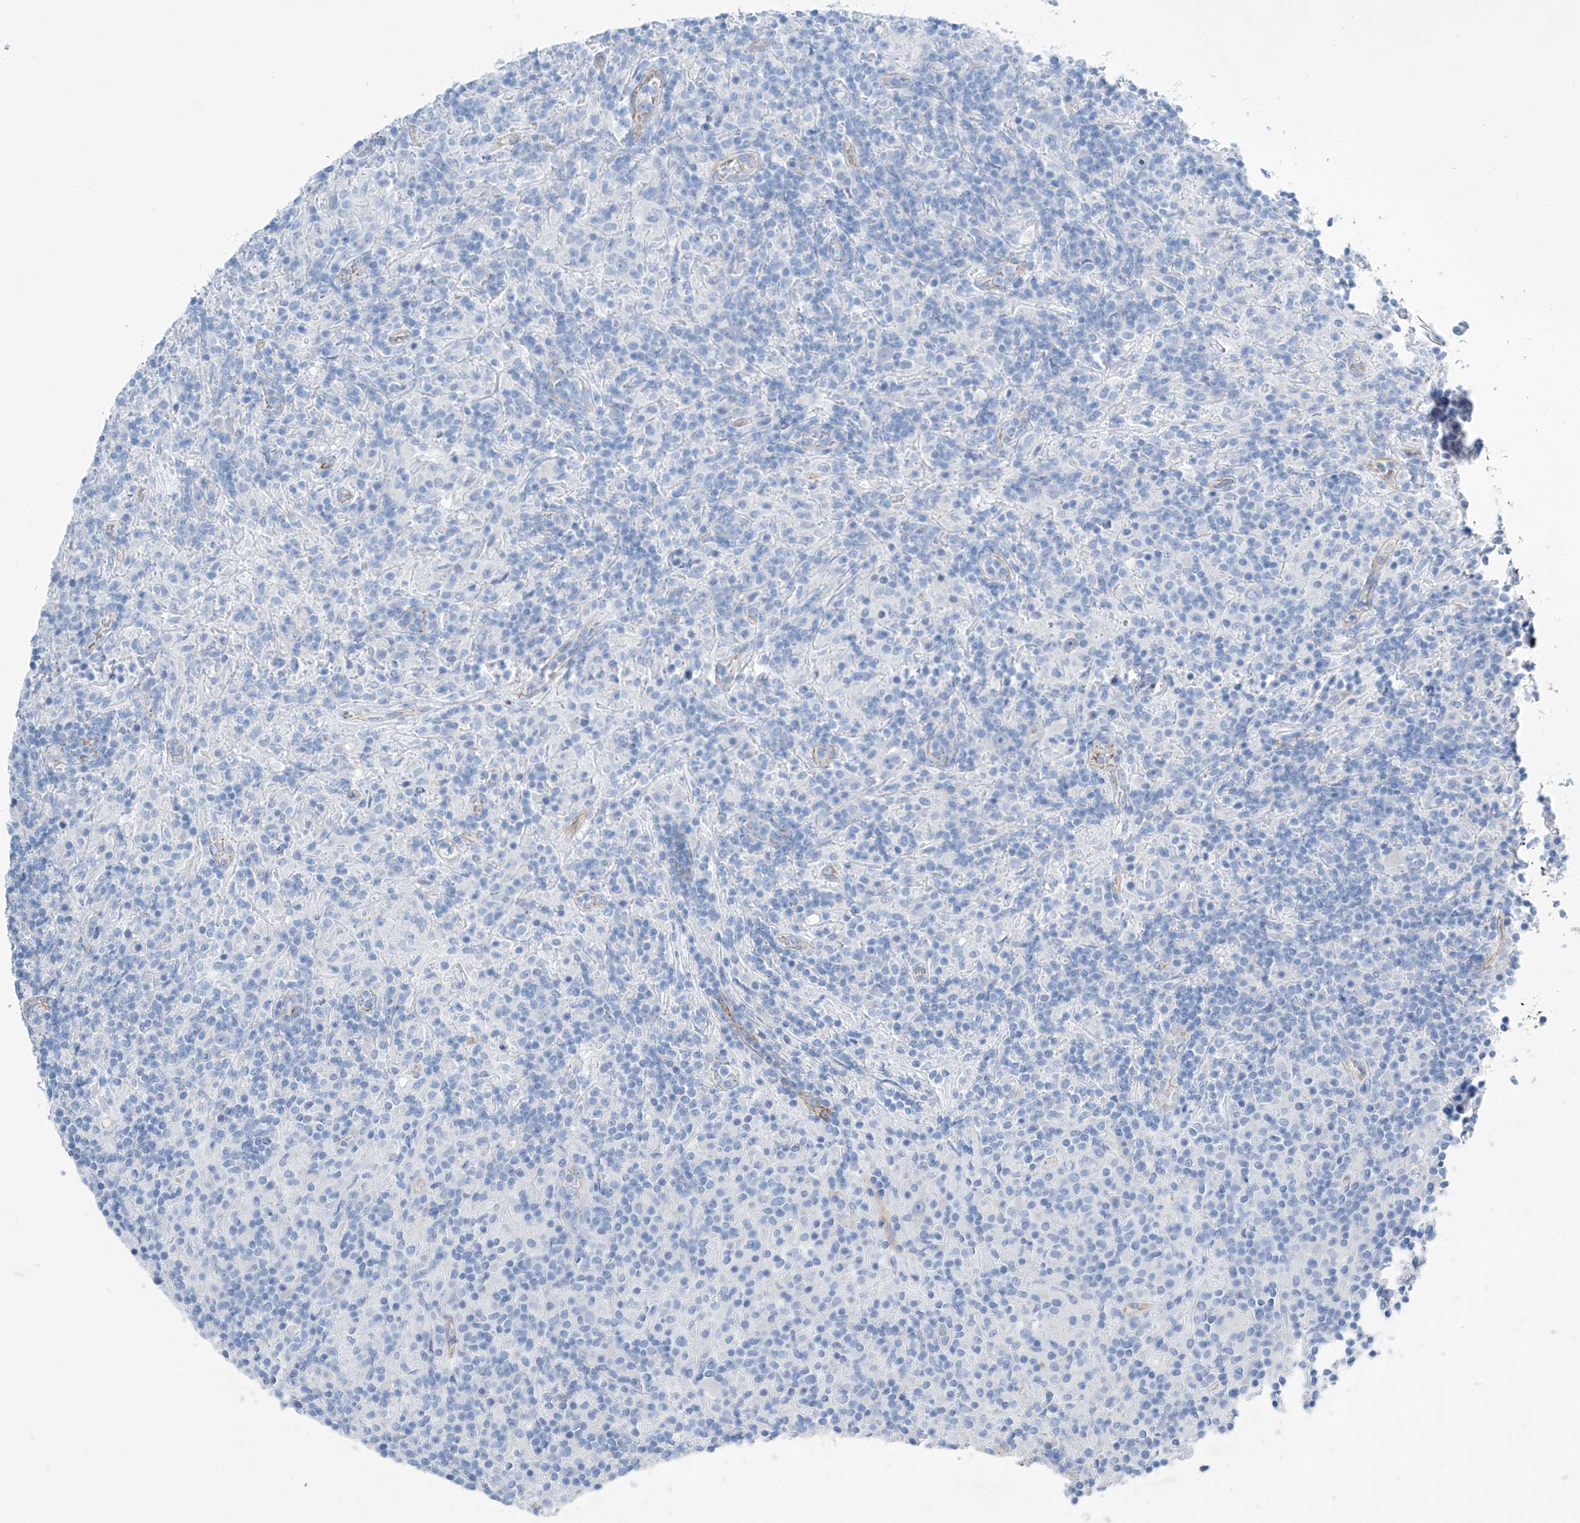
{"staining": {"intensity": "negative", "quantity": "none", "location": "none"}, "tissue": "lymphoma", "cell_type": "Tumor cells", "image_type": "cancer", "snomed": [{"axis": "morphology", "description": "Hodgkin's disease, NOS"}, {"axis": "topography", "description": "Lymph node"}], "caption": "Immunohistochemistry micrograph of neoplastic tissue: Hodgkin's disease stained with DAB (3,3'-diaminobenzidine) displays no significant protein positivity in tumor cells.", "gene": "MAGI1", "patient": {"sex": "male", "age": 70}}